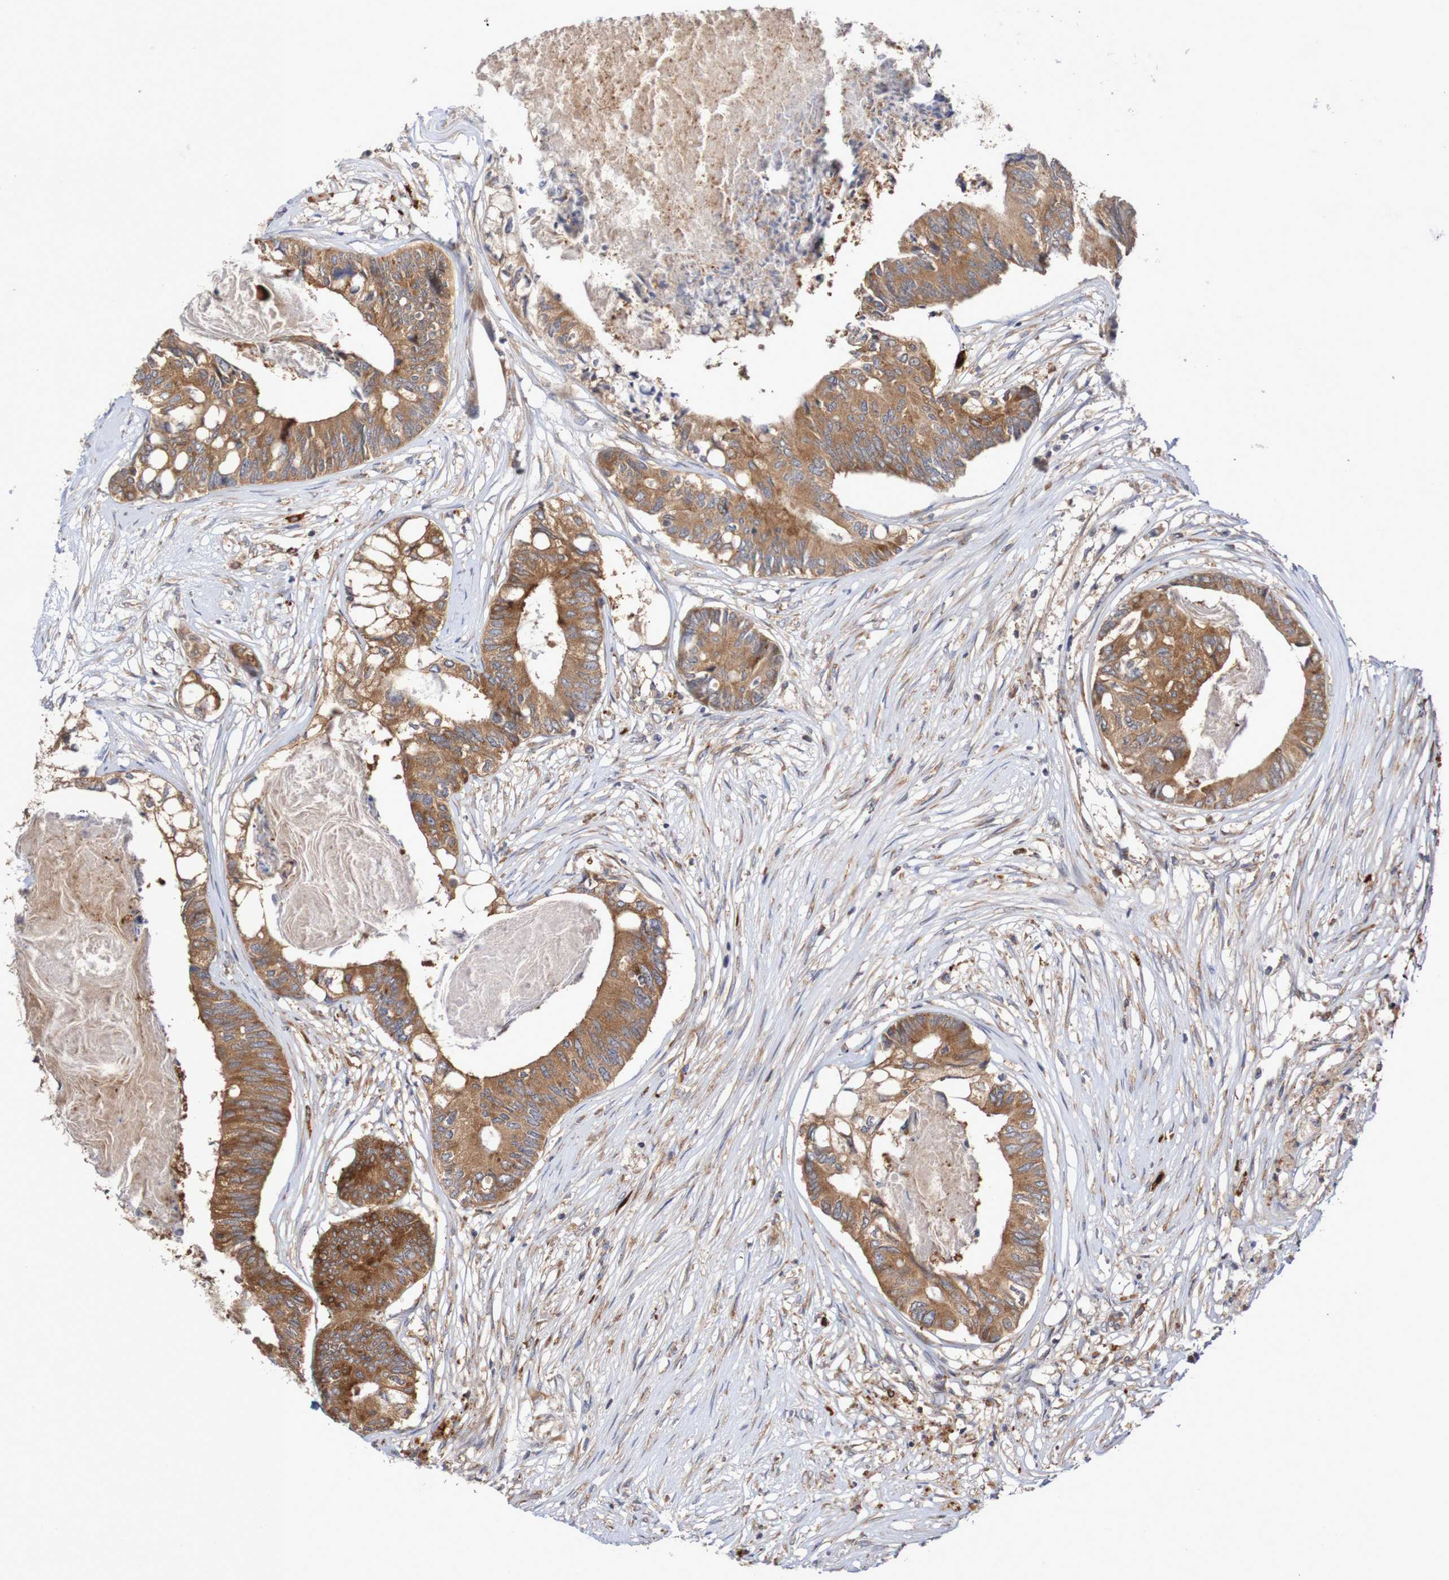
{"staining": {"intensity": "moderate", "quantity": ">75%", "location": "cytoplasmic/membranous"}, "tissue": "colorectal cancer", "cell_type": "Tumor cells", "image_type": "cancer", "snomed": [{"axis": "morphology", "description": "Adenocarcinoma, NOS"}, {"axis": "topography", "description": "Rectum"}], "caption": "DAB immunohistochemical staining of human colorectal adenocarcinoma shows moderate cytoplasmic/membranous protein expression in approximately >75% of tumor cells.", "gene": "LRRC47", "patient": {"sex": "male", "age": 63}}